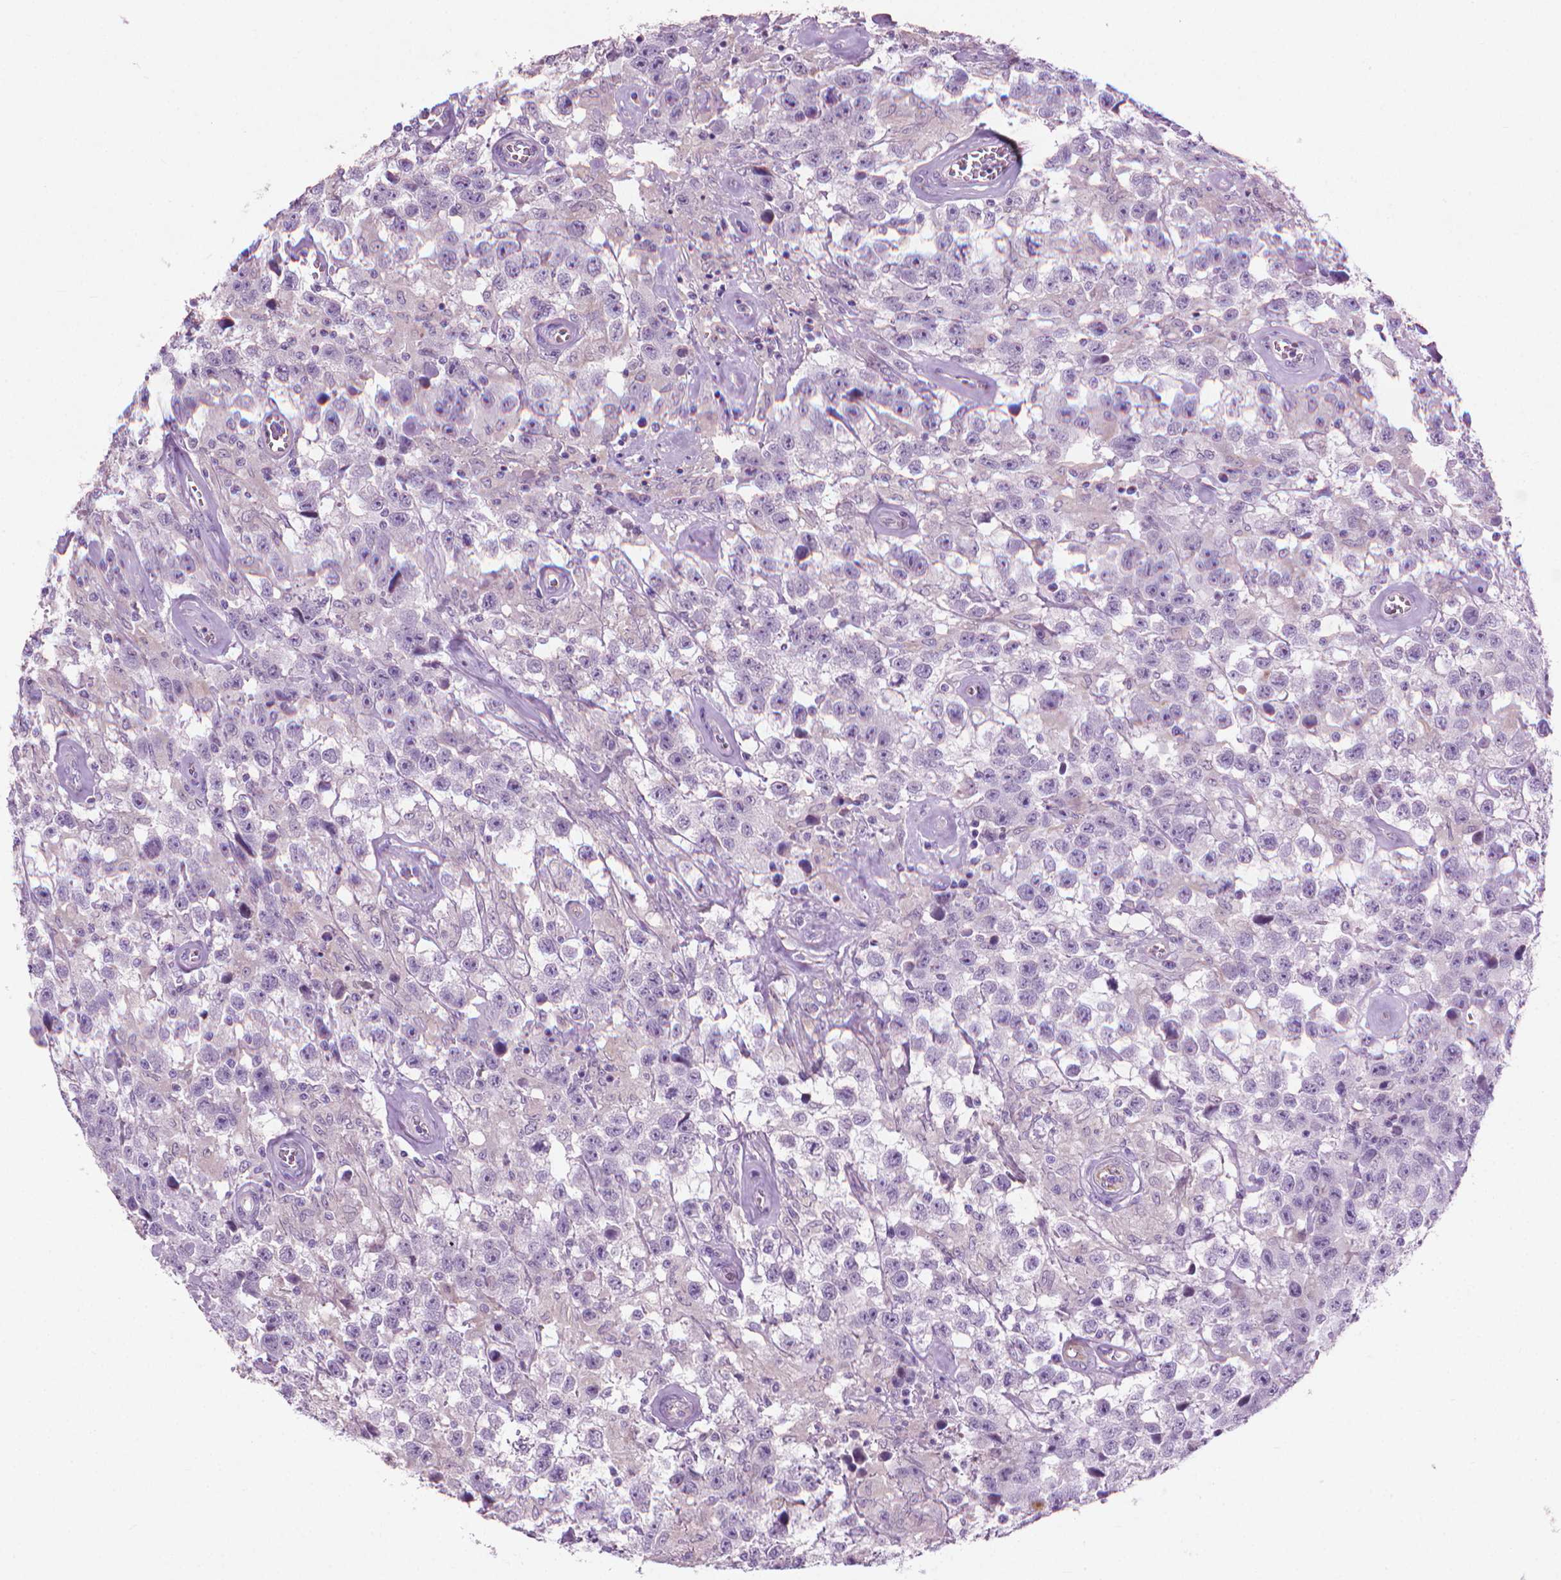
{"staining": {"intensity": "negative", "quantity": "none", "location": "none"}, "tissue": "testis cancer", "cell_type": "Tumor cells", "image_type": "cancer", "snomed": [{"axis": "morphology", "description": "Seminoma, NOS"}, {"axis": "topography", "description": "Testis"}], "caption": "The image demonstrates no significant positivity in tumor cells of testis seminoma.", "gene": "KRT73", "patient": {"sex": "male", "age": 43}}